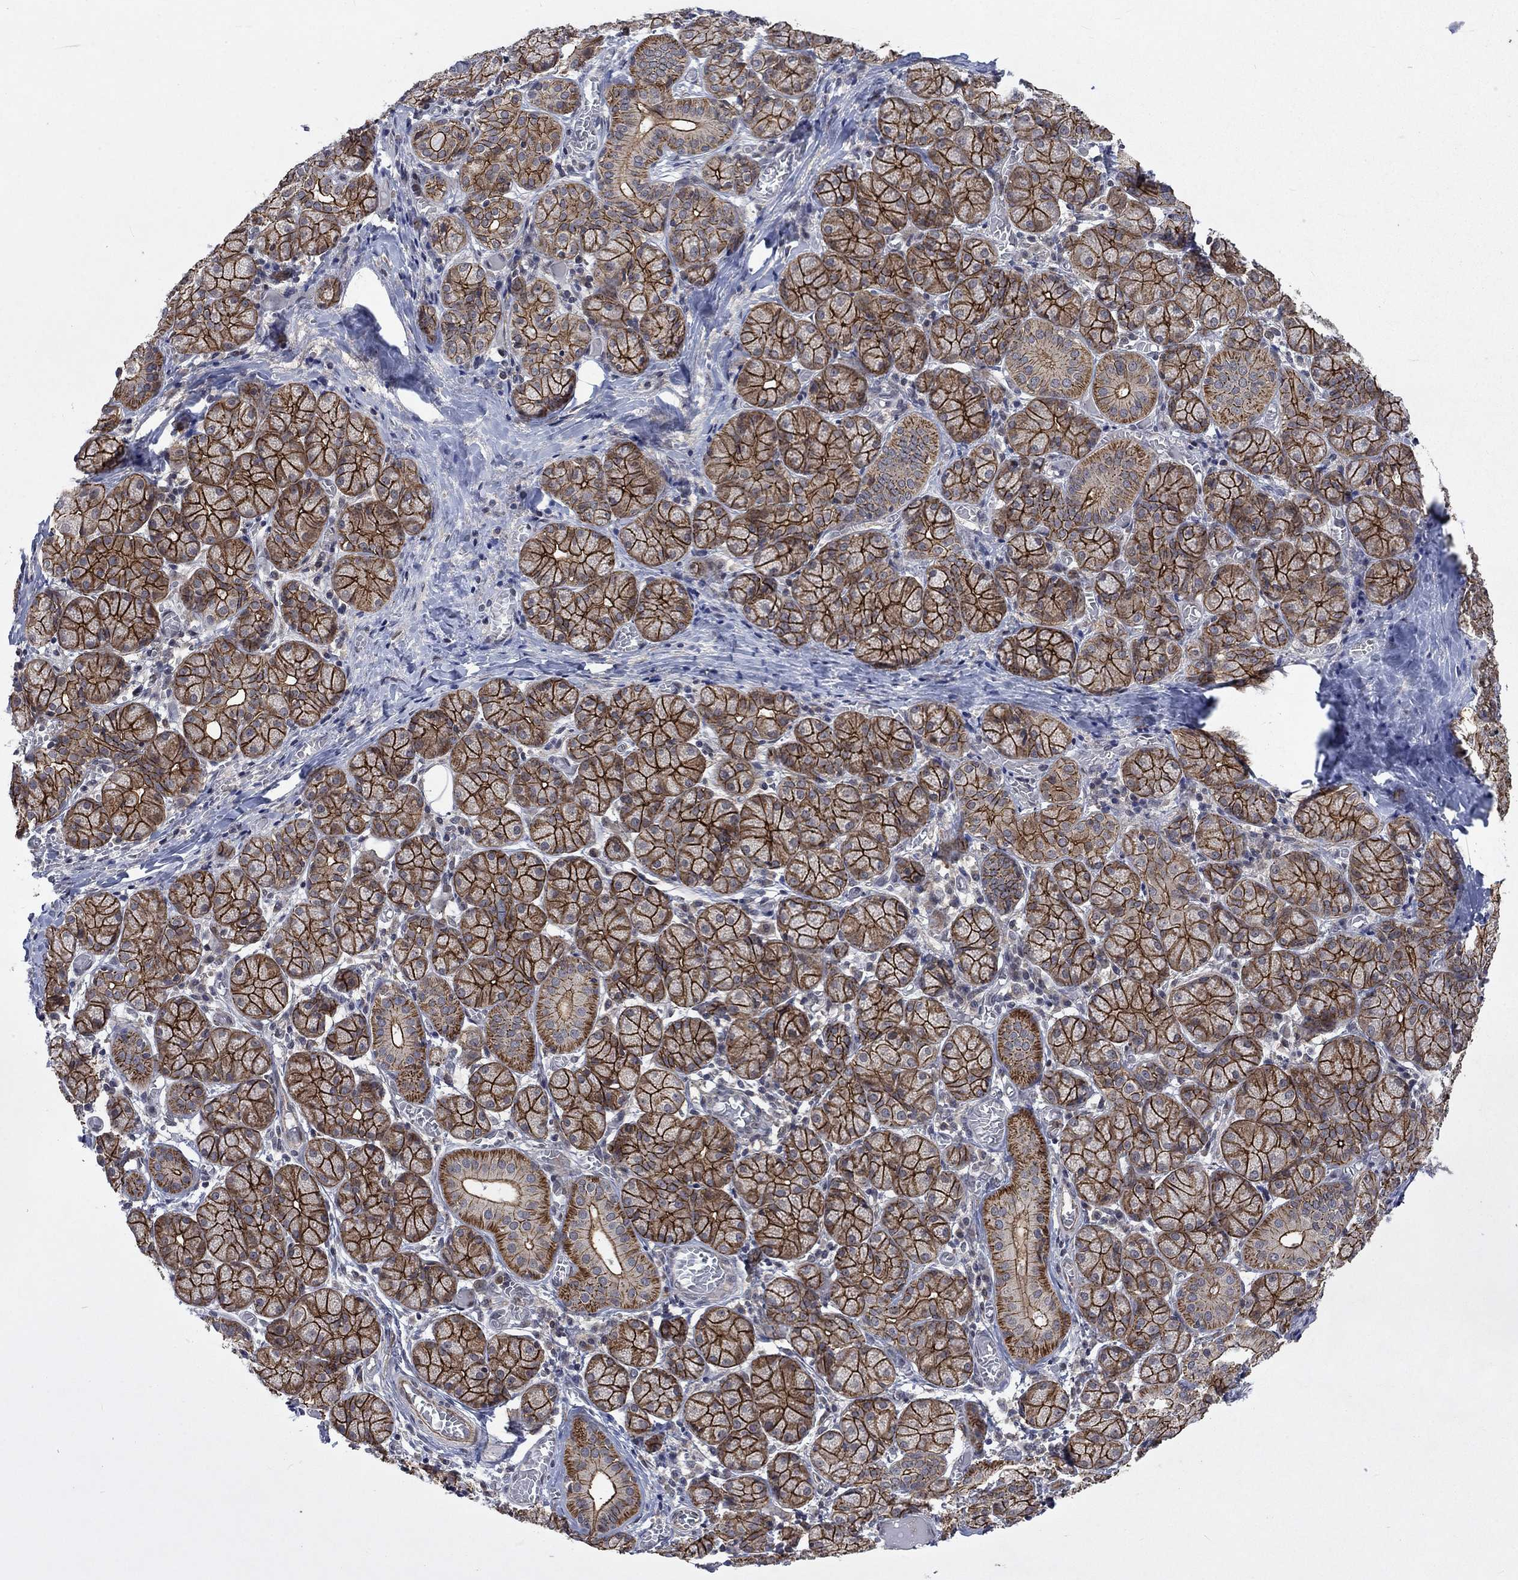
{"staining": {"intensity": "strong", "quantity": ">75%", "location": "cytoplasmic/membranous"}, "tissue": "salivary gland", "cell_type": "Glandular cells", "image_type": "normal", "snomed": [{"axis": "morphology", "description": "Normal tissue, NOS"}, {"axis": "topography", "description": "Salivary gland"}, {"axis": "topography", "description": "Peripheral nerve tissue"}], "caption": "Protein expression analysis of normal salivary gland demonstrates strong cytoplasmic/membranous positivity in approximately >75% of glandular cells.", "gene": "PPP1R9A", "patient": {"sex": "female", "age": 24}}